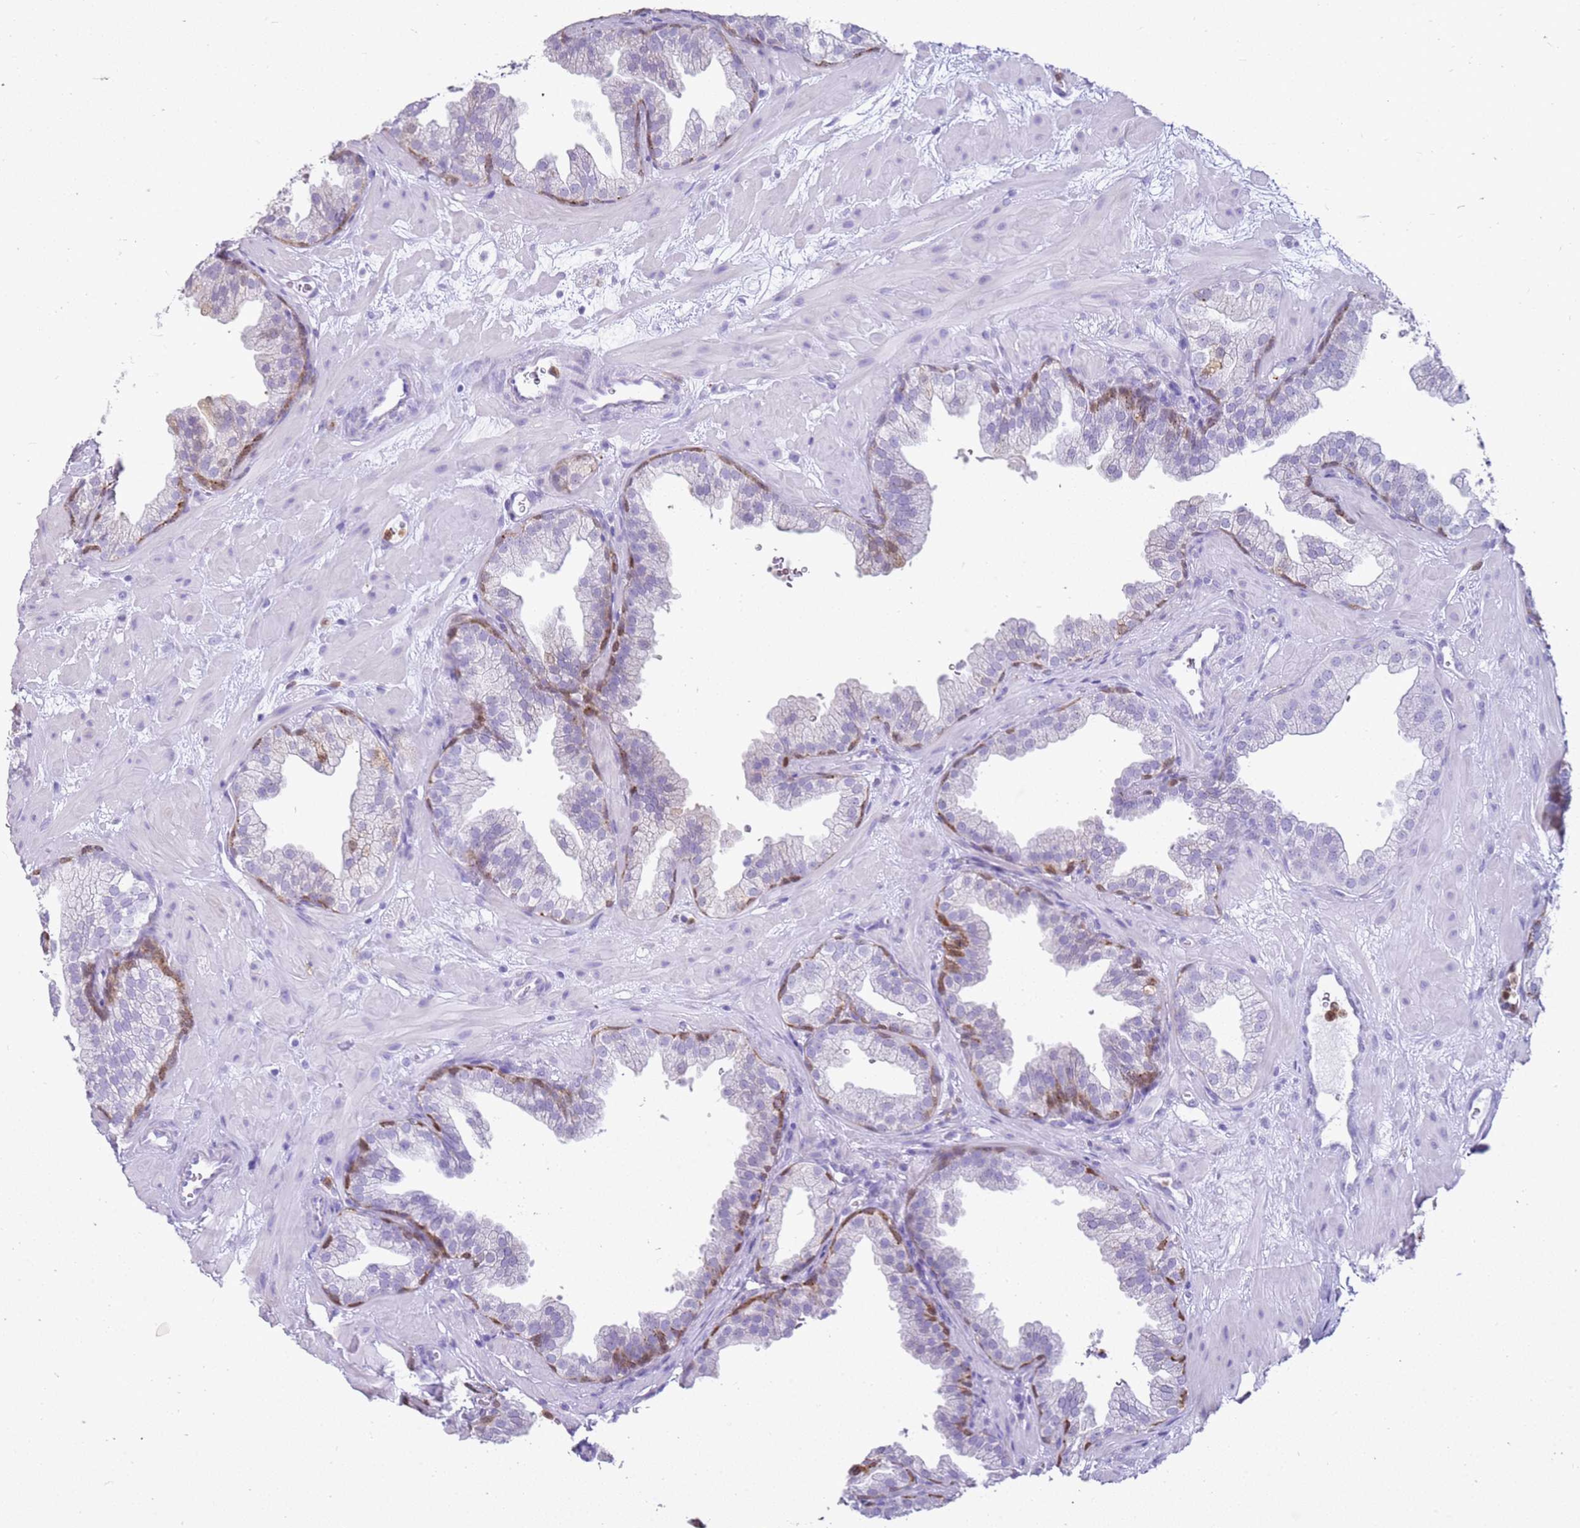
{"staining": {"intensity": "moderate", "quantity": "<25%", "location": "cytoplasmic/membranous"}, "tissue": "prostate", "cell_type": "Glandular cells", "image_type": "normal", "snomed": [{"axis": "morphology", "description": "Normal tissue, NOS"}, {"axis": "topography", "description": "Prostate"}], "caption": "IHC of benign human prostate demonstrates low levels of moderate cytoplasmic/membranous expression in about <25% of glandular cells. (brown staining indicates protein expression, while blue staining denotes nuclei).", "gene": "CSTA", "patient": {"sex": "male", "age": 37}}